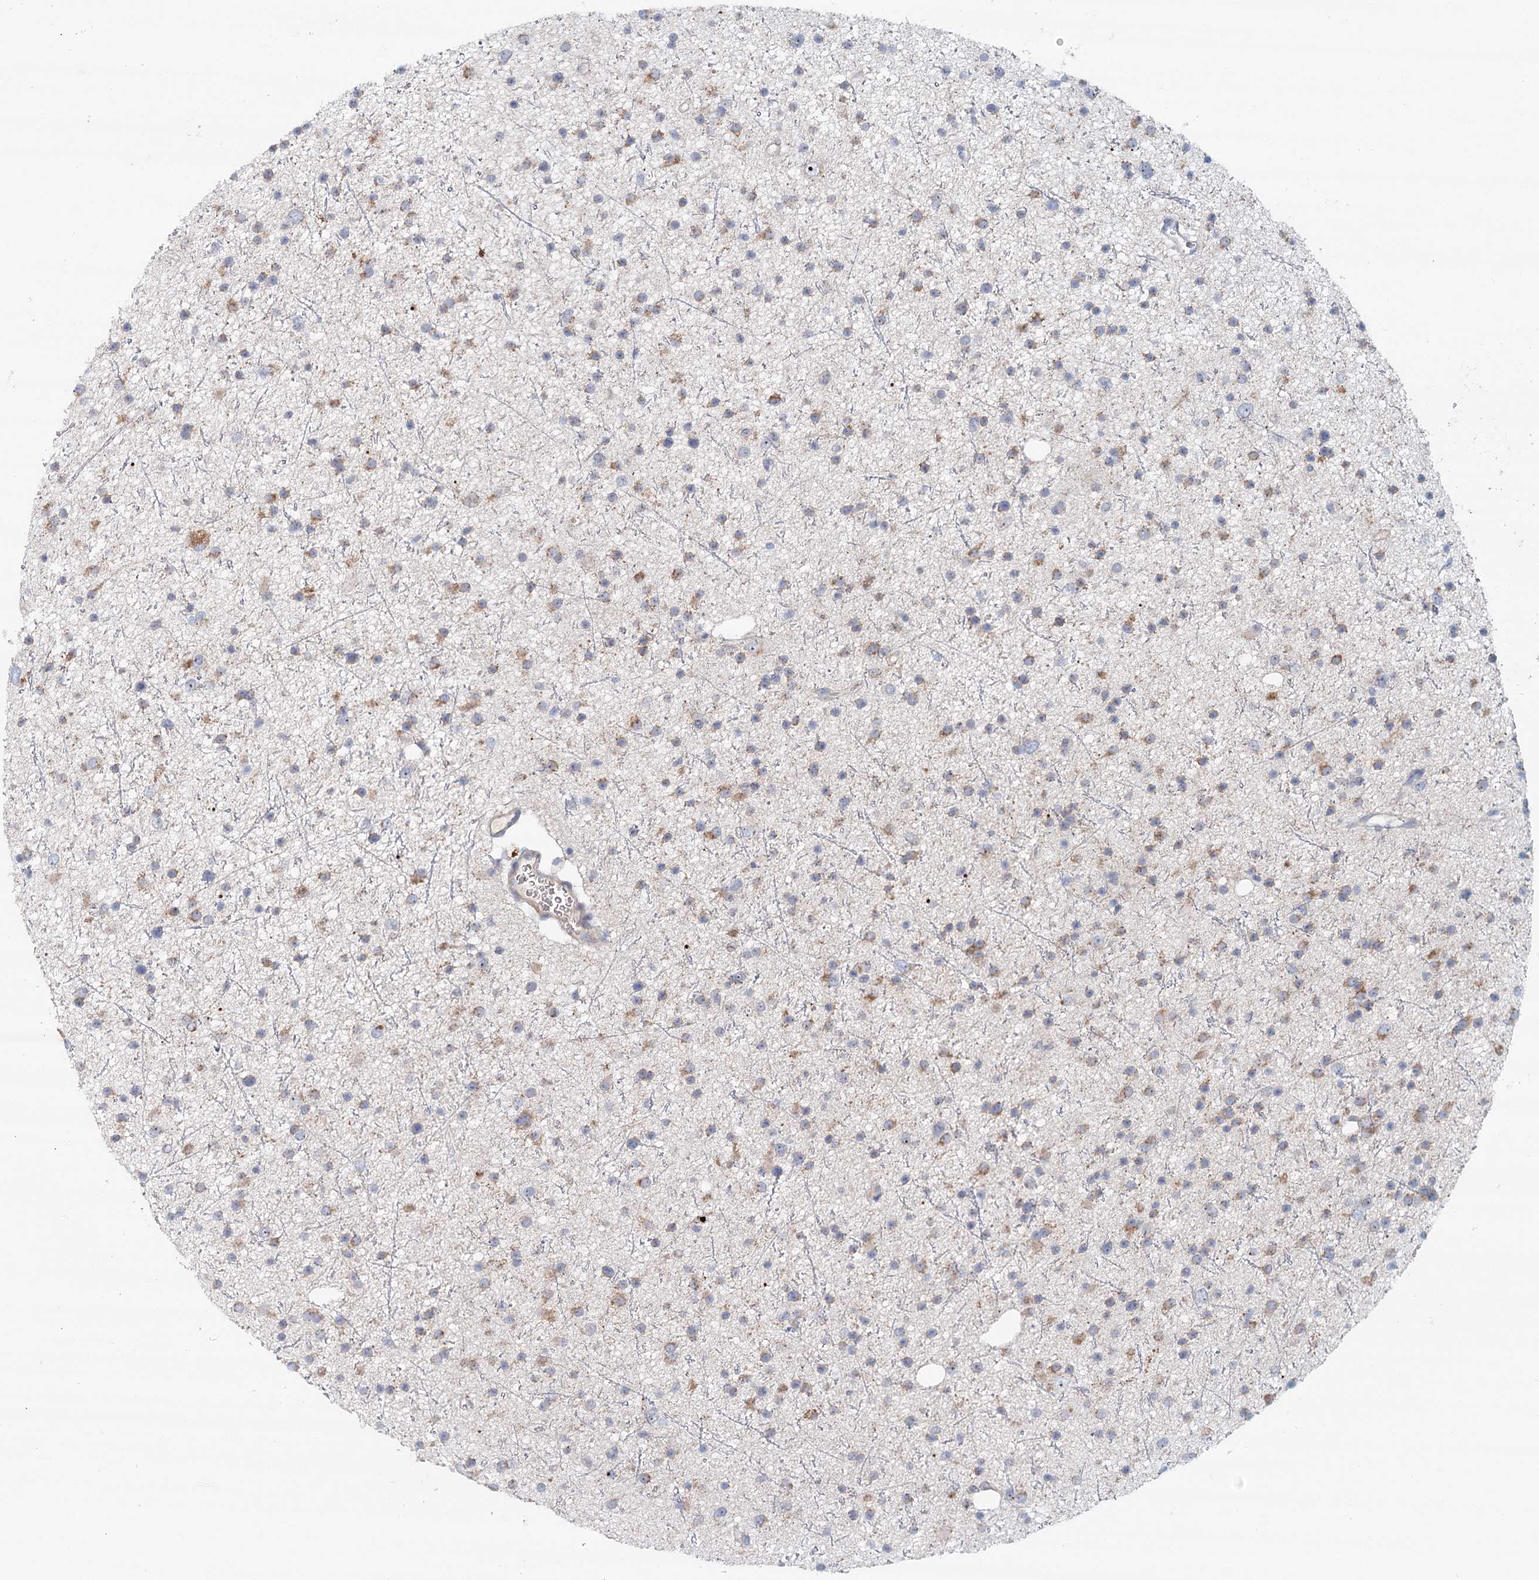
{"staining": {"intensity": "weak", "quantity": "25%-75%", "location": "cytoplasmic/membranous"}, "tissue": "glioma", "cell_type": "Tumor cells", "image_type": "cancer", "snomed": [{"axis": "morphology", "description": "Glioma, malignant, Low grade"}, {"axis": "topography", "description": "Cerebral cortex"}], "caption": "Immunohistochemistry (IHC) staining of glioma, which demonstrates low levels of weak cytoplasmic/membranous expression in approximately 25%-75% of tumor cells indicating weak cytoplasmic/membranous protein positivity. The staining was performed using DAB (3,3'-diaminobenzidine) (brown) for protein detection and nuclei were counterstained in hematoxylin (blue).", "gene": "RBM43", "patient": {"sex": "female", "age": 39}}